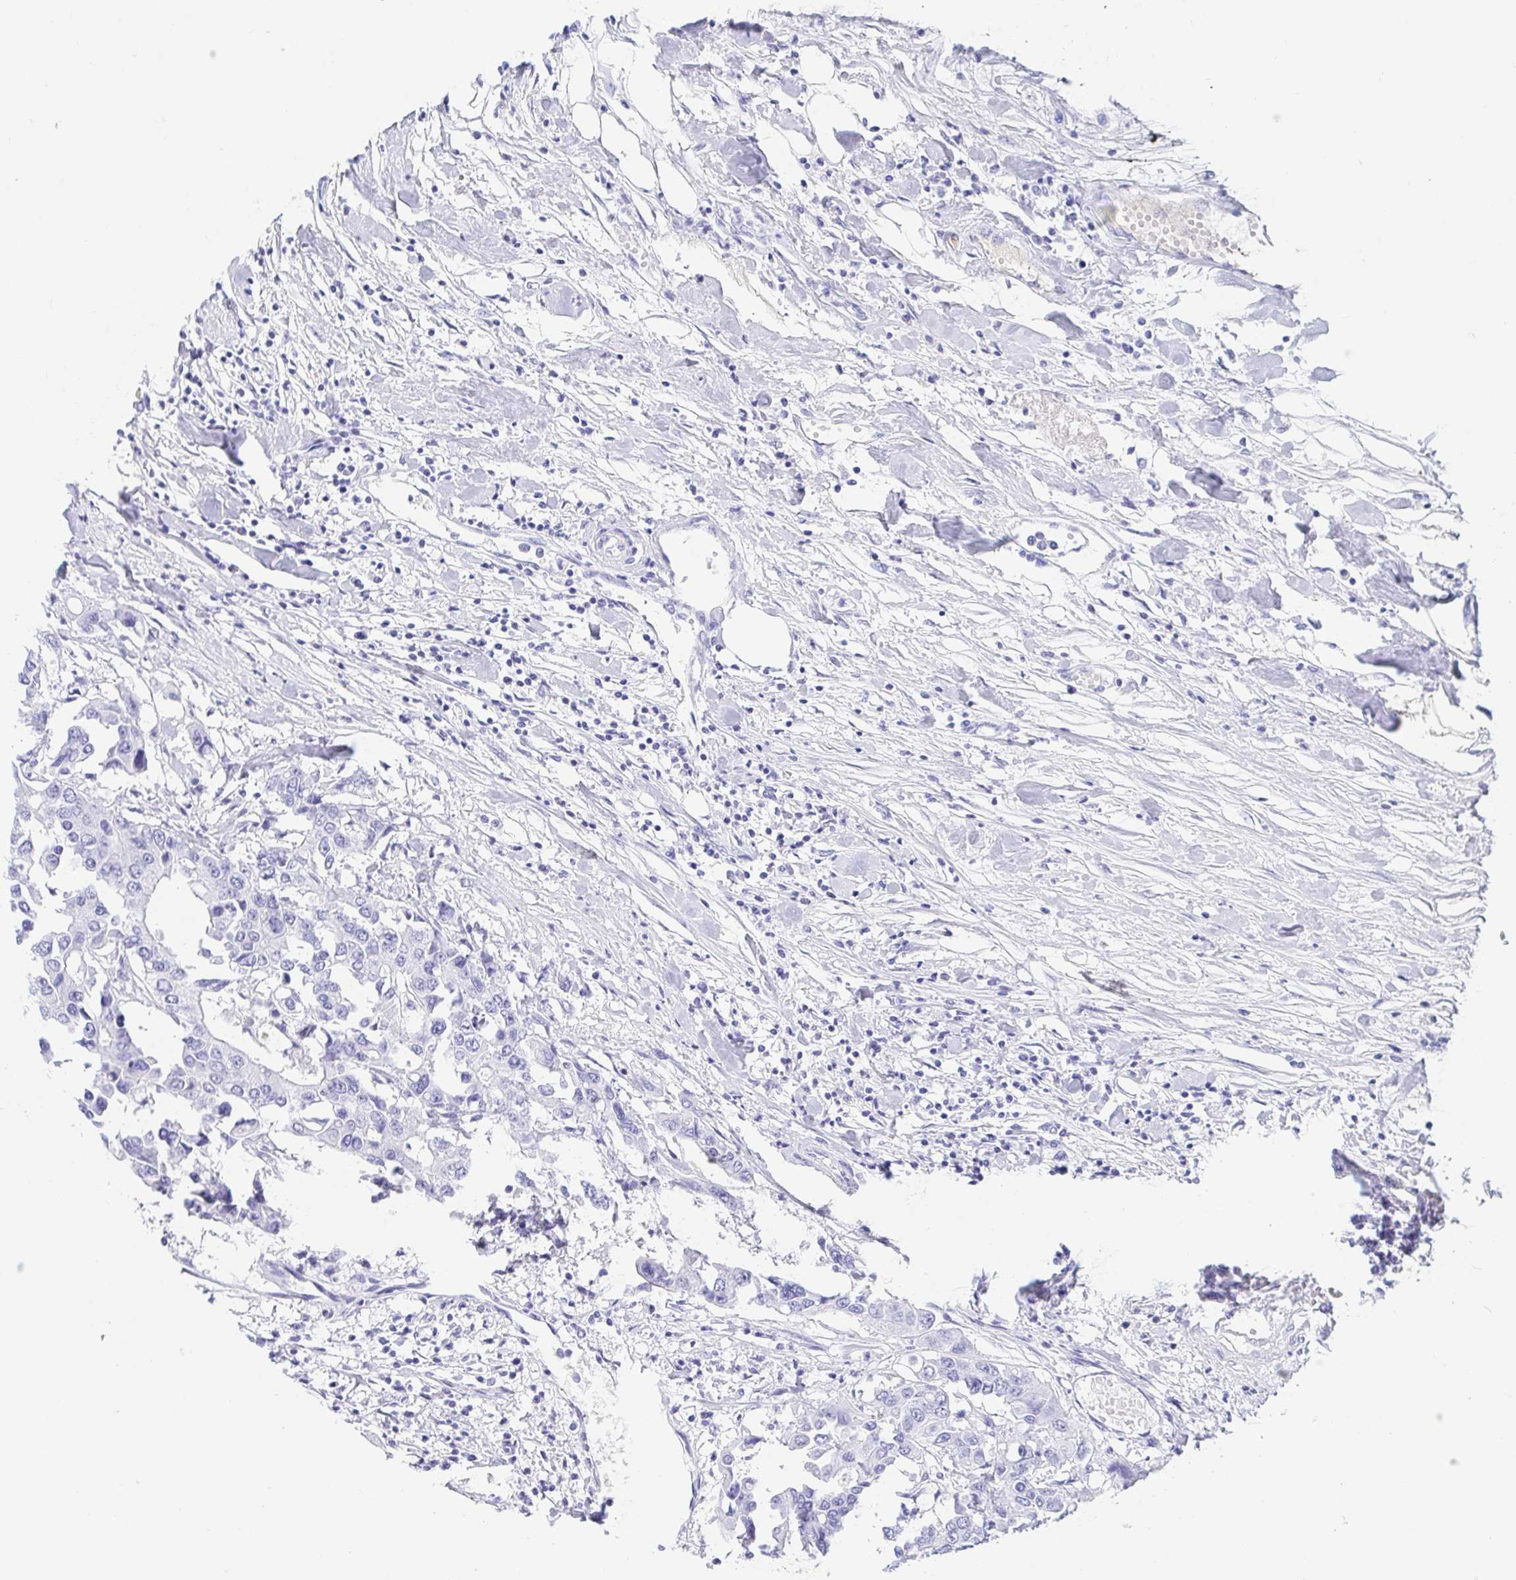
{"staining": {"intensity": "negative", "quantity": "none", "location": "none"}, "tissue": "colorectal cancer", "cell_type": "Tumor cells", "image_type": "cancer", "snomed": [{"axis": "morphology", "description": "Adenocarcinoma, NOS"}, {"axis": "topography", "description": "Colon"}], "caption": "This is a image of IHC staining of colorectal cancer, which shows no positivity in tumor cells.", "gene": "GKN1", "patient": {"sex": "male", "age": 77}}